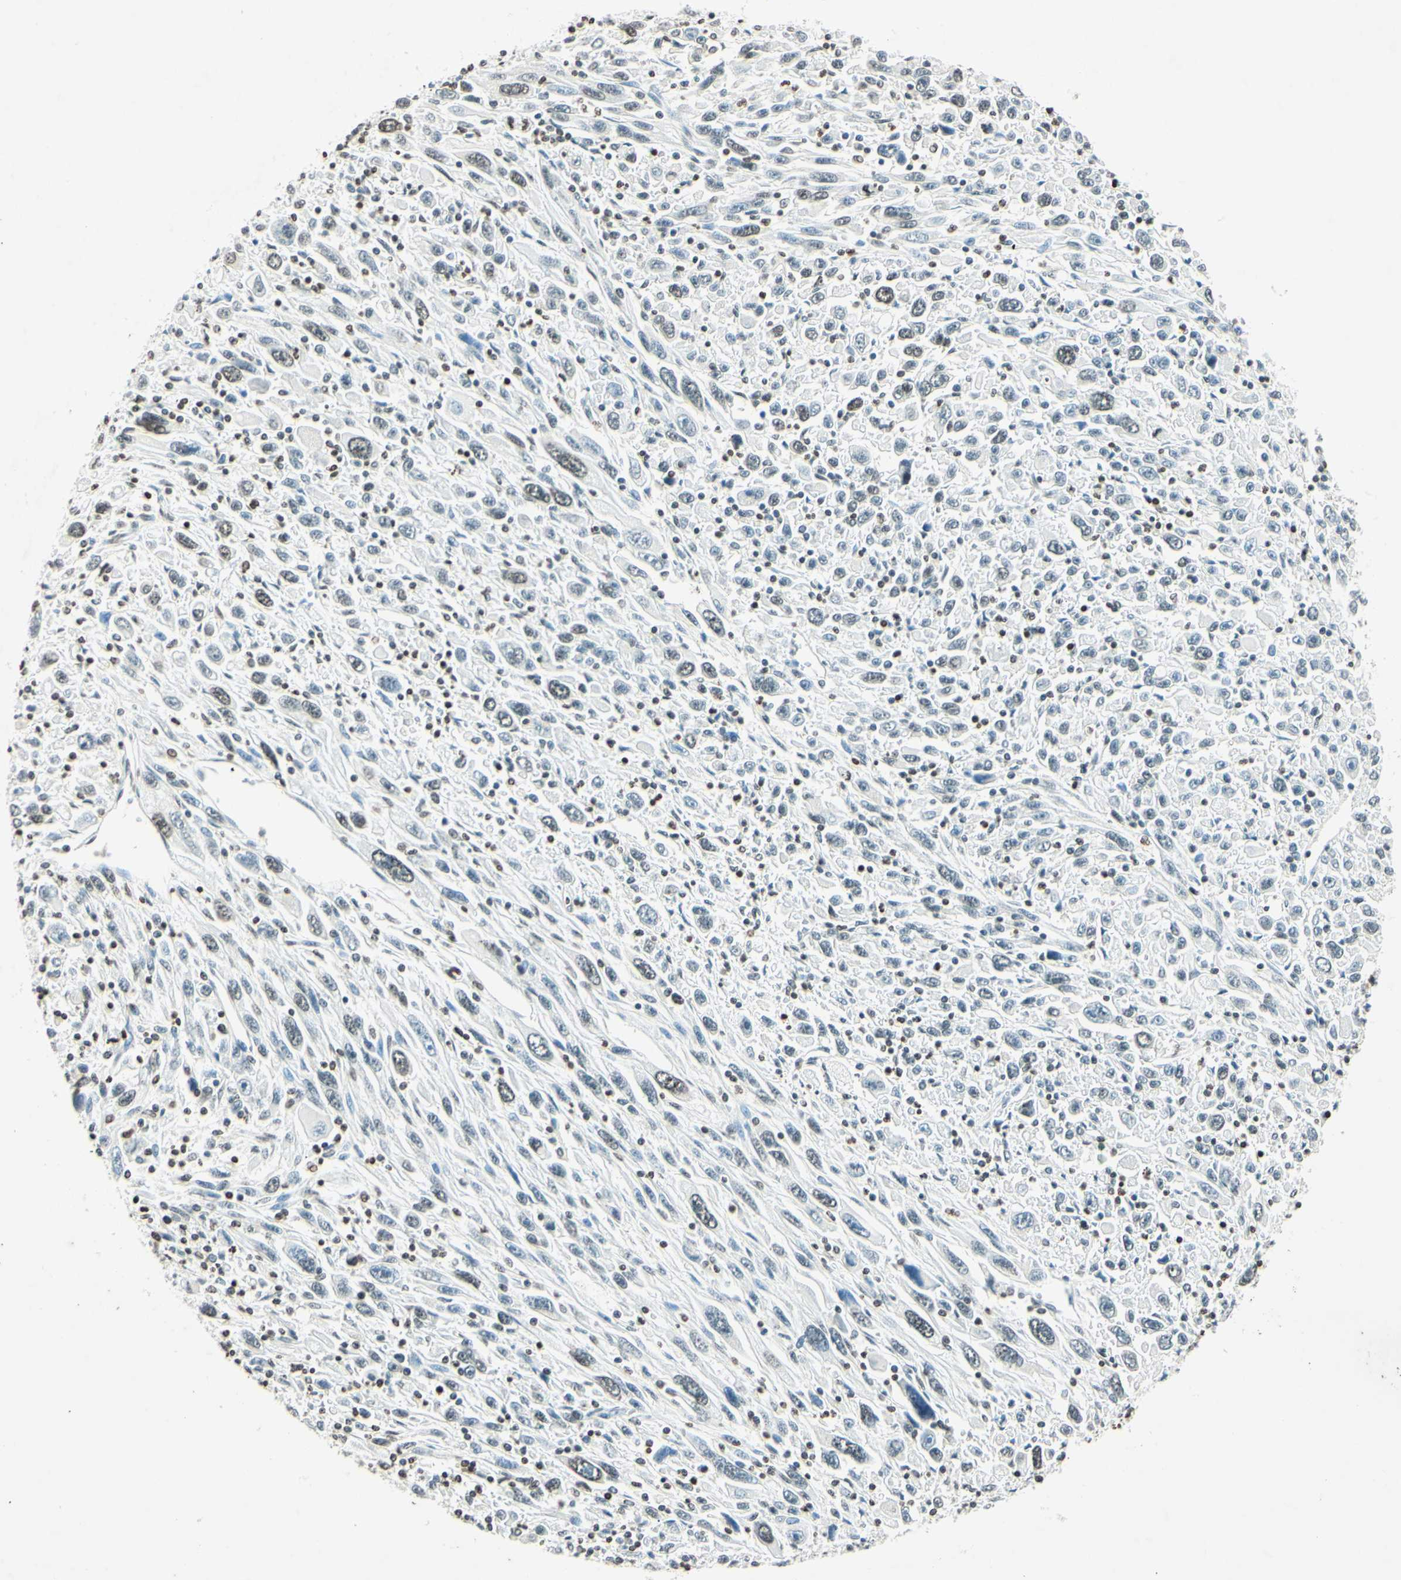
{"staining": {"intensity": "weak", "quantity": "<25%", "location": "nuclear"}, "tissue": "melanoma", "cell_type": "Tumor cells", "image_type": "cancer", "snomed": [{"axis": "morphology", "description": "Malignant melanoma, Metastatic site"}, {"axis": "topography", "description": "Skin"}], "caption": "Immunohistochemistry (IHC) of human malignant melanoma (metastatic site) shows no positivity in tumor cells. Nuclei are stained in blue.", "gene": "MSH2", "patient": {"sex": "female", "age": 56}}